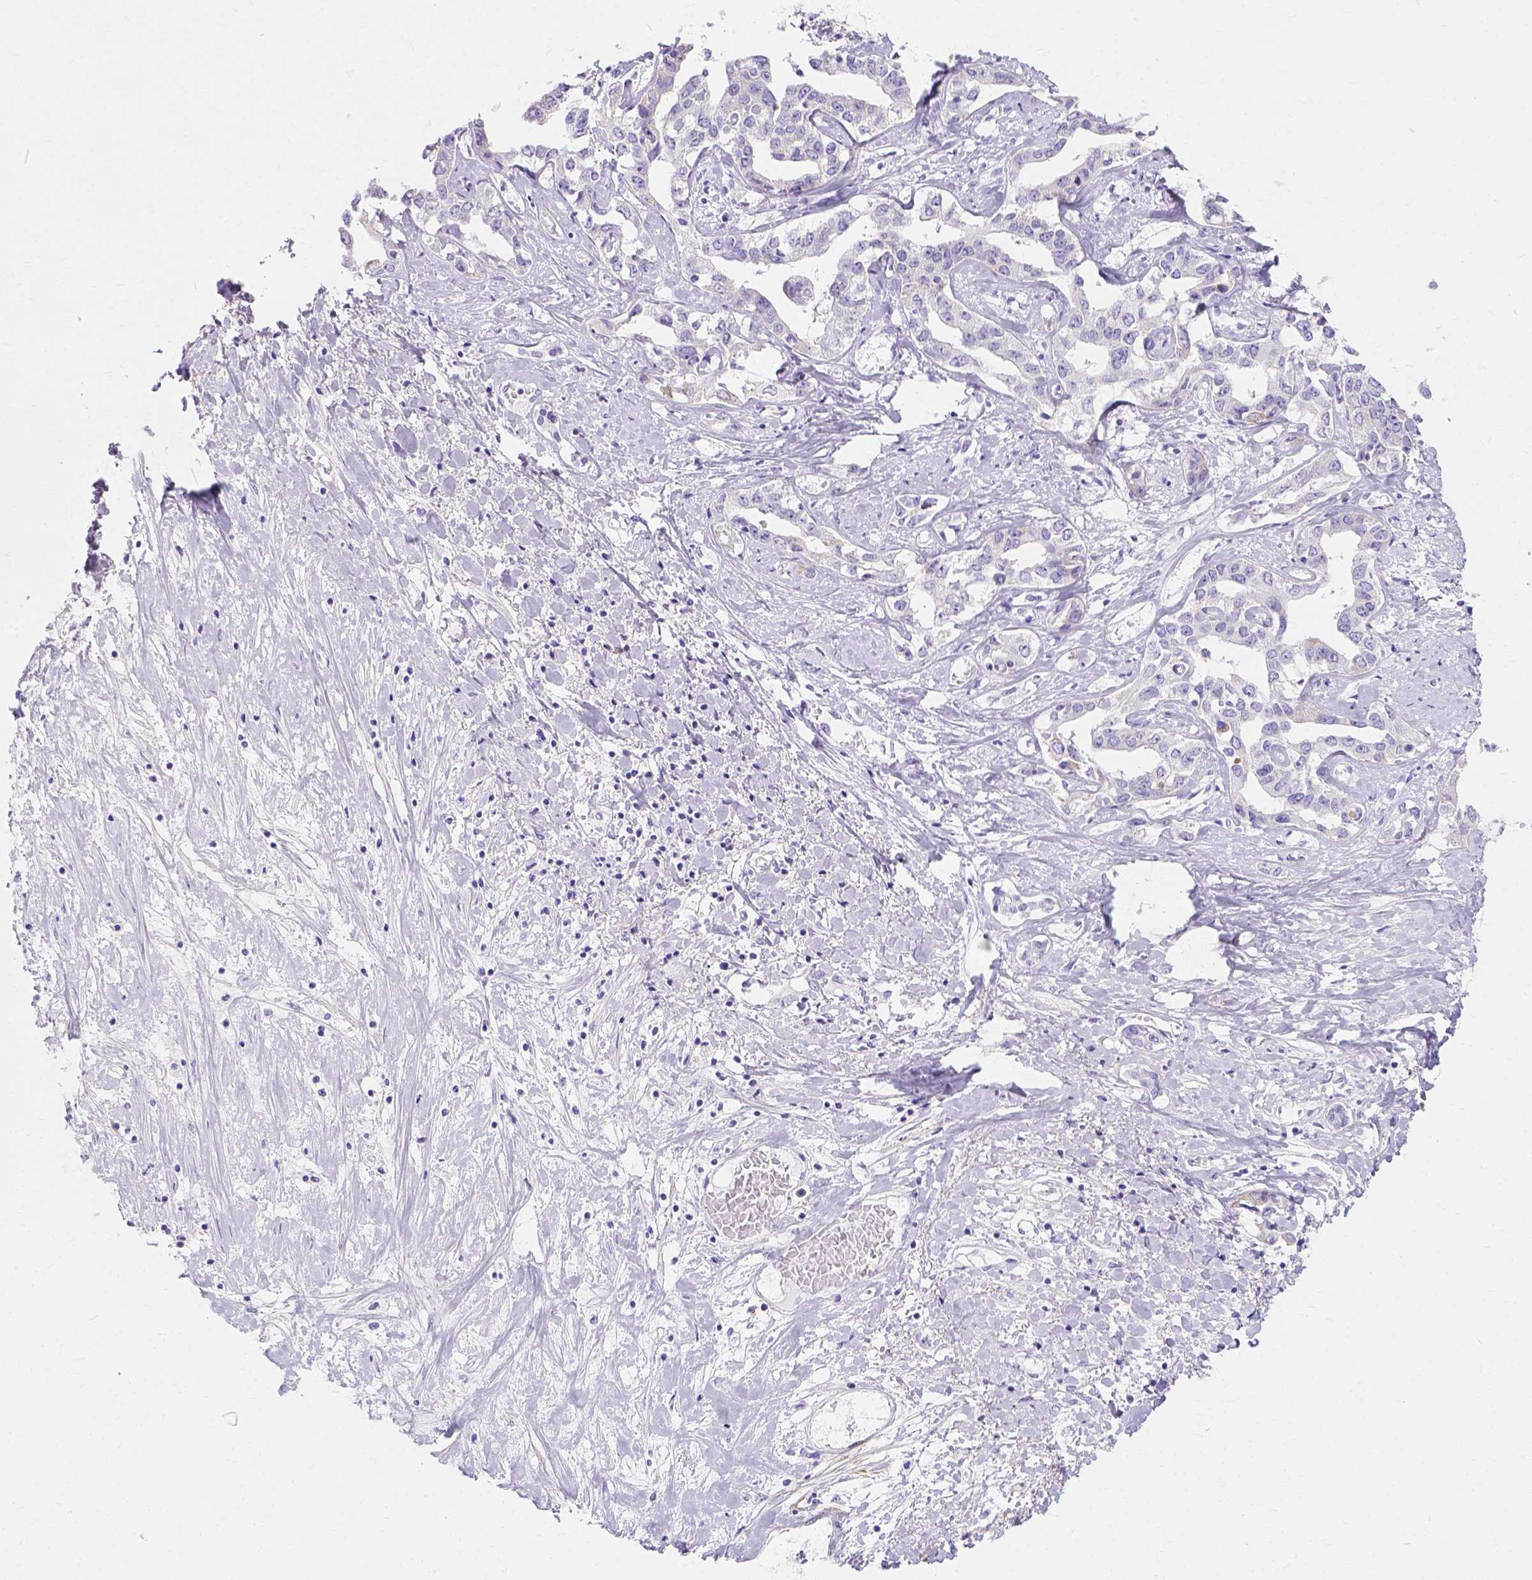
{"staining": {"intensity": "negative", "quantity": "none", "location": "none"}, "tissue": "liver cancer", "cell_type": "Tumor cells", "image_type": "cancer", "snomed": [{"axis": "morphology", "description": "Cholangiocarcinoma"}, {"axis": "topography", "description": "Liver"}], "caption": "Immunohistochemistry (IHC) histopathology image of human liver cancer (cholangiocarcinoma) stained for a protein (brown), which displays no staining in tumor cells.", "gene": "MYH15", "patient": {"sex": "male", "age": 59}}